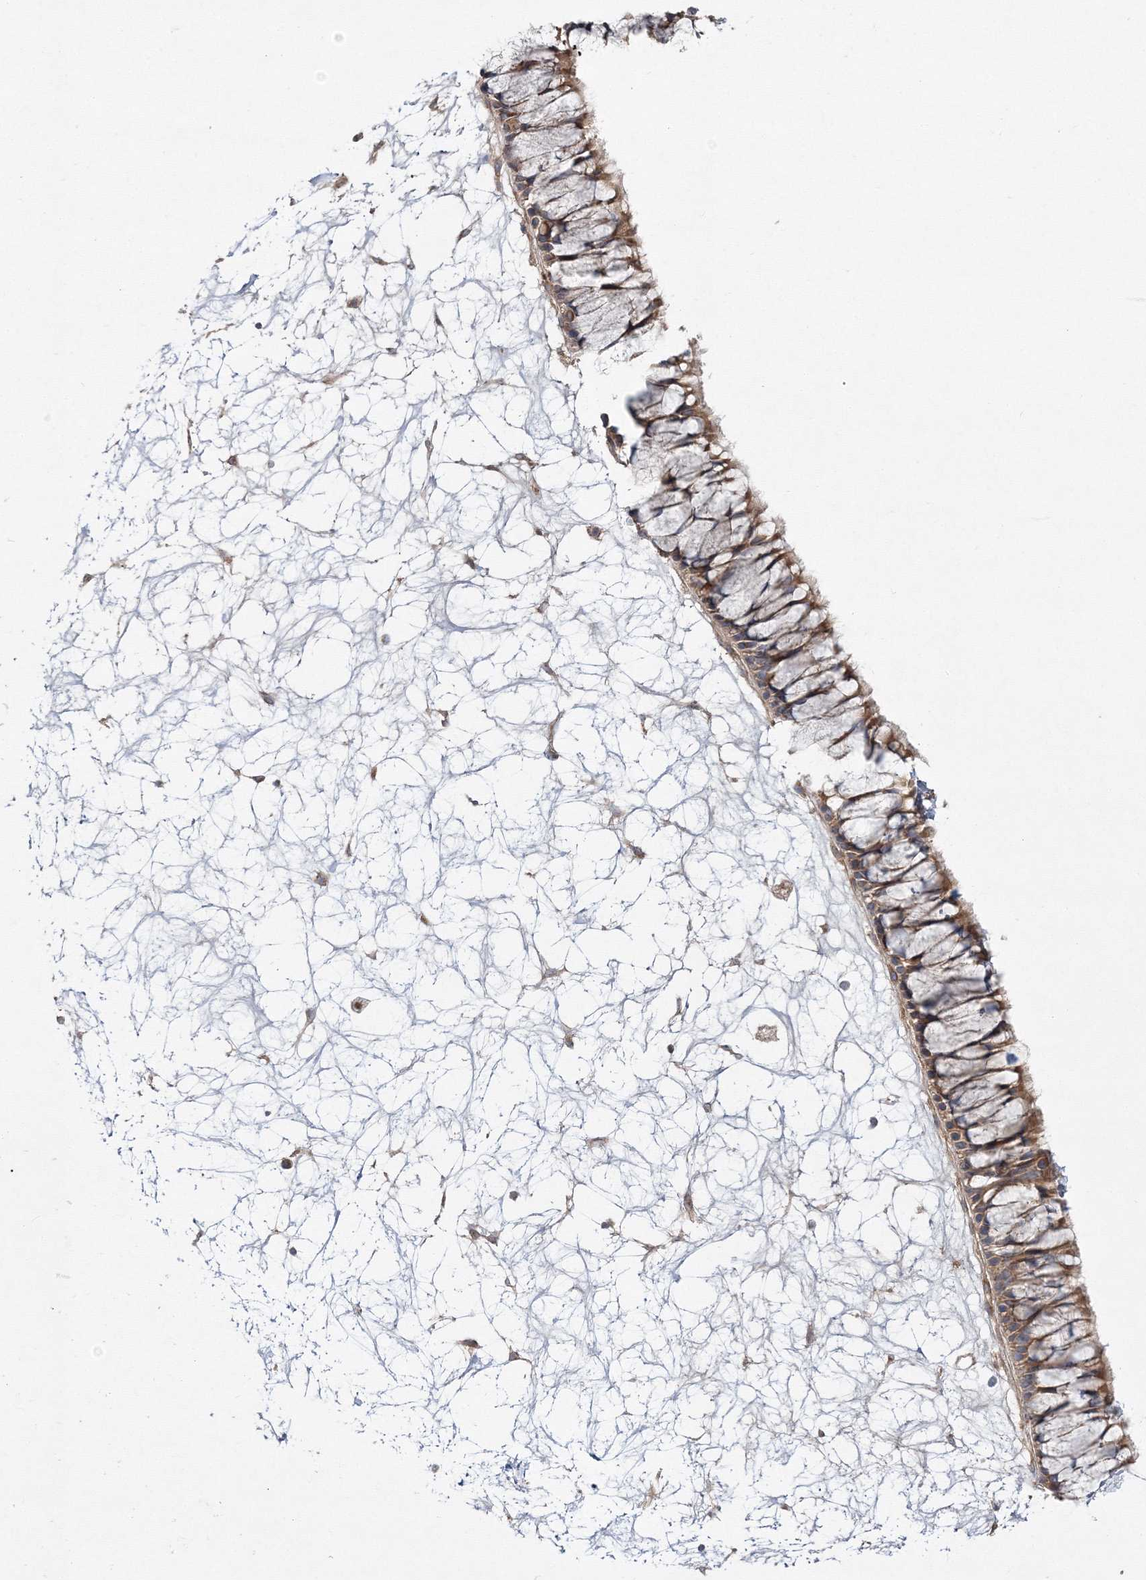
{"staining": {"intensity": "moderate", "quantity": ">75%", "location": "cytoplasmic/membranous"}, "tissue": "nasopharynx", "cell_type": "Respiratory epithelial cells", "image_type": "normal", "snomed": [{"axis": "morphology", "description": "Normal tissue, NOS"}, {"axis": "topography", "description": "Nasopharynx"}], "caption": "Immunohistochemical staining of unremarkable nasopharynx exhibits moderate cytoplasmic/membranous protein positivity in about >75% of respiratory epithelial cells. (brown staining indicates protein expression, while blue staining denotes nuclei).", "gene": "ZSWIM6", "patient": {"sex": "male", "age": 64}}